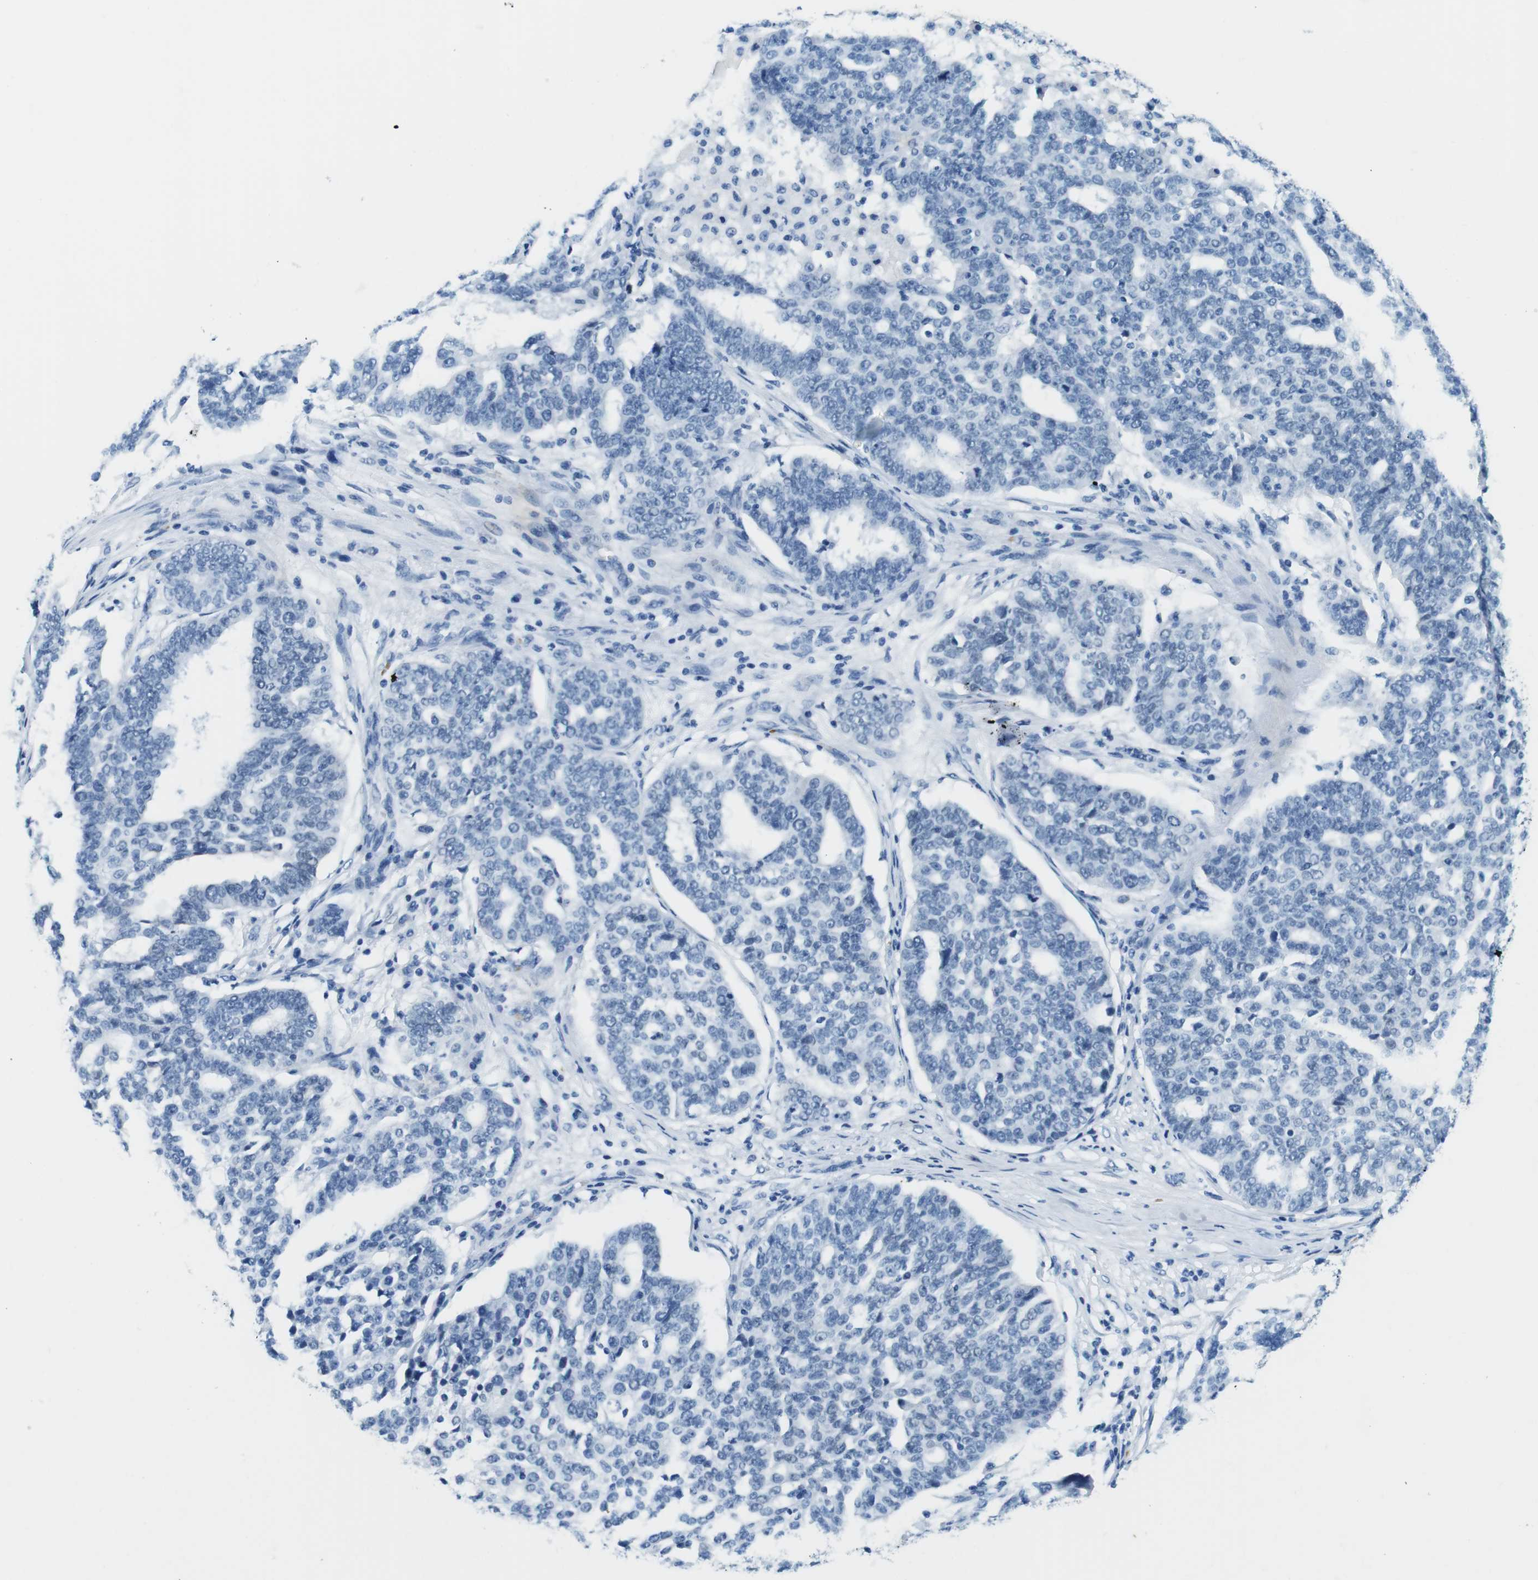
{"staining": {"intensity": "negative", "quantity": "none", "location": "none"}, "tissue": "ovarian cancer", "cell_type": "Tumor cells", "image_type": "cancer", "snomed": [{"axis": "morphology", "description": "Cystadenocarcinoma, serous, NOS"}, {"axis": "topography", "description": "Ovary"}], "caption": "Immunohistochemical staining of serous cystadenocarcinoma (ovarian) exhibits no significant expression in tumor cells.", "gene": "TFAP2C", "patient": {"sex": "female", "age": 59}}